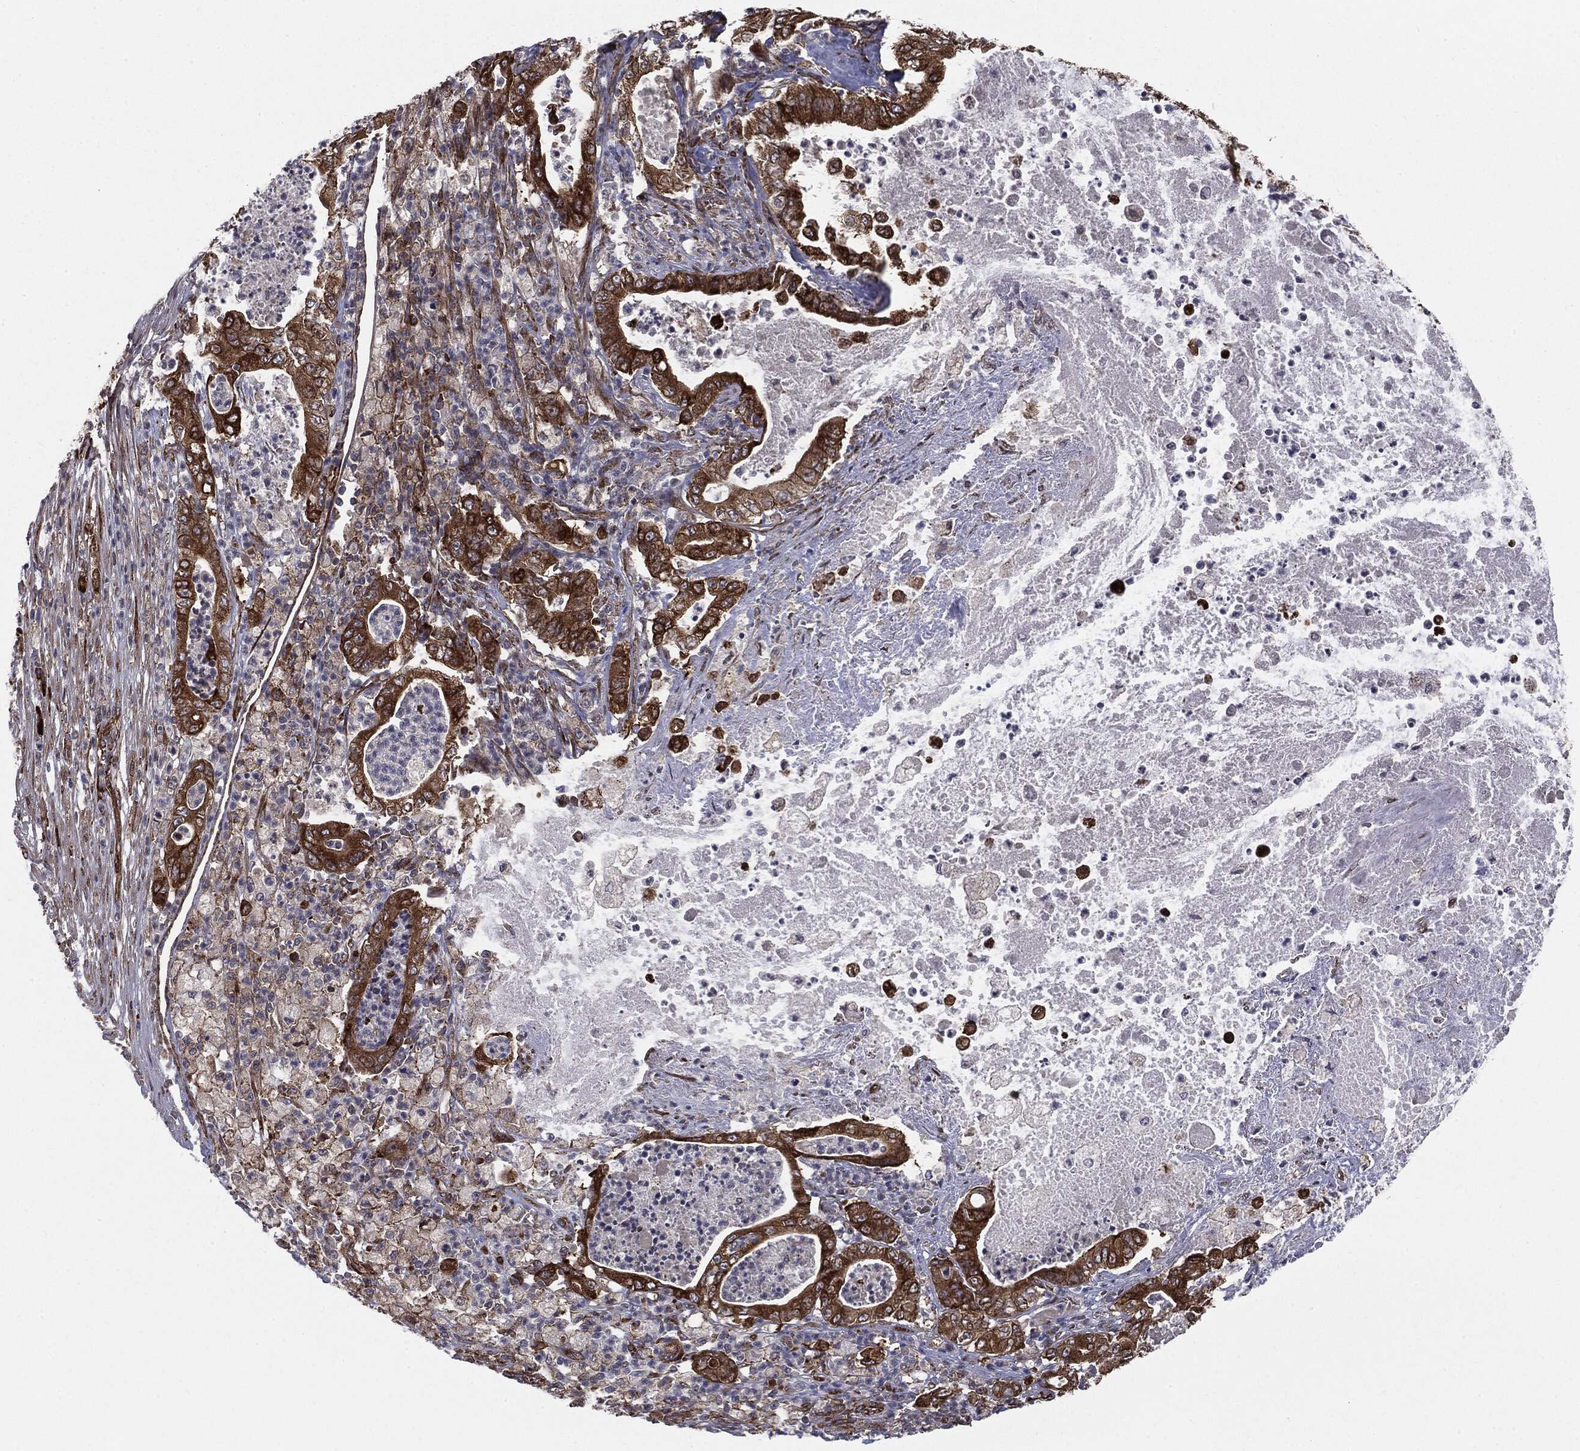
{"staining": {"intensity": "strong", "quantity": ">75%", "location": "cytoplasmic/membranous"}, "tissue": "pancreatic cancer", "cell_type": "Tumor cells", "image_type": "cancer", "snomed": [{"axis": "morphology", "description": "Adenocarcinoma, NOS"}, {"axis": "topography", "description": "Pancreas"}], "caption": "There is high levels of strong cytoplasmic/membranous staining in tumor cells of pancreatic cancer, as demonstrated by immunohistochemical staining (brown color).", "gene": "CYLD", "patient": {"sex": "male", "age": 71}}